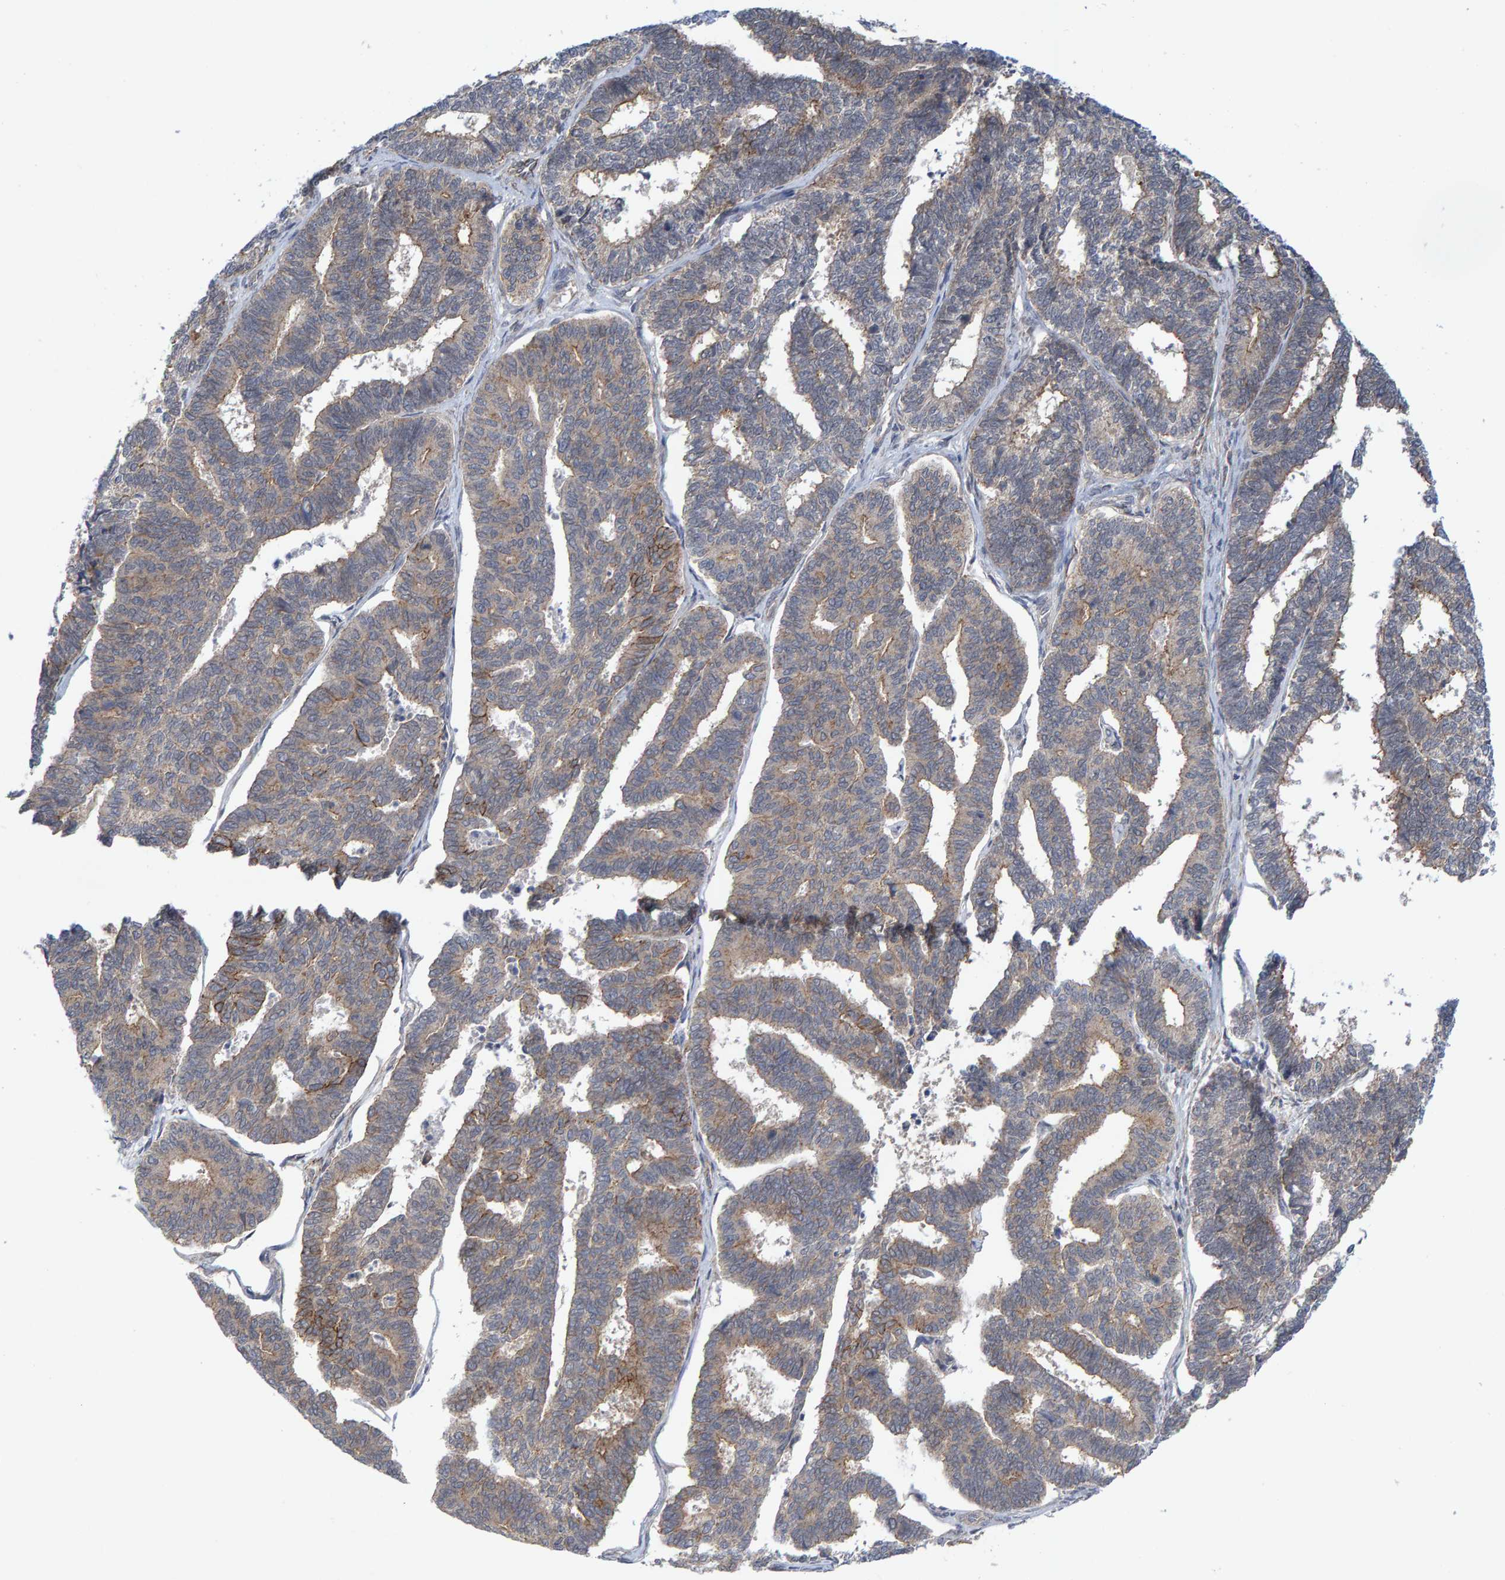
{"staining": {"intensity": "weak", "quantity": "25%-75%", "location": "cytoplasmic/membranous"}, "tissue": "endometrial cancer", "cell_type": "Tumor cells", "image_type": "cancer", "snomed": [{"axis": "morphology", "description": "Adenocarcinoma, NOS"}, {"axis": "topography", "description": "Endometrium"}], "caption": "Immunohistochemical staining of human endometrial cancer (adenocarcinoma) reveals weak cytoplasmic/membranous protein positivity in approximately 25%-75% of tumor cells. The staining was performed using DAB, with brown indicating positive protein expression. Nuclei are stained blue with hematoxylin.", "gene": "CDH2", "patient": {"sex": "female", "age": 70}}